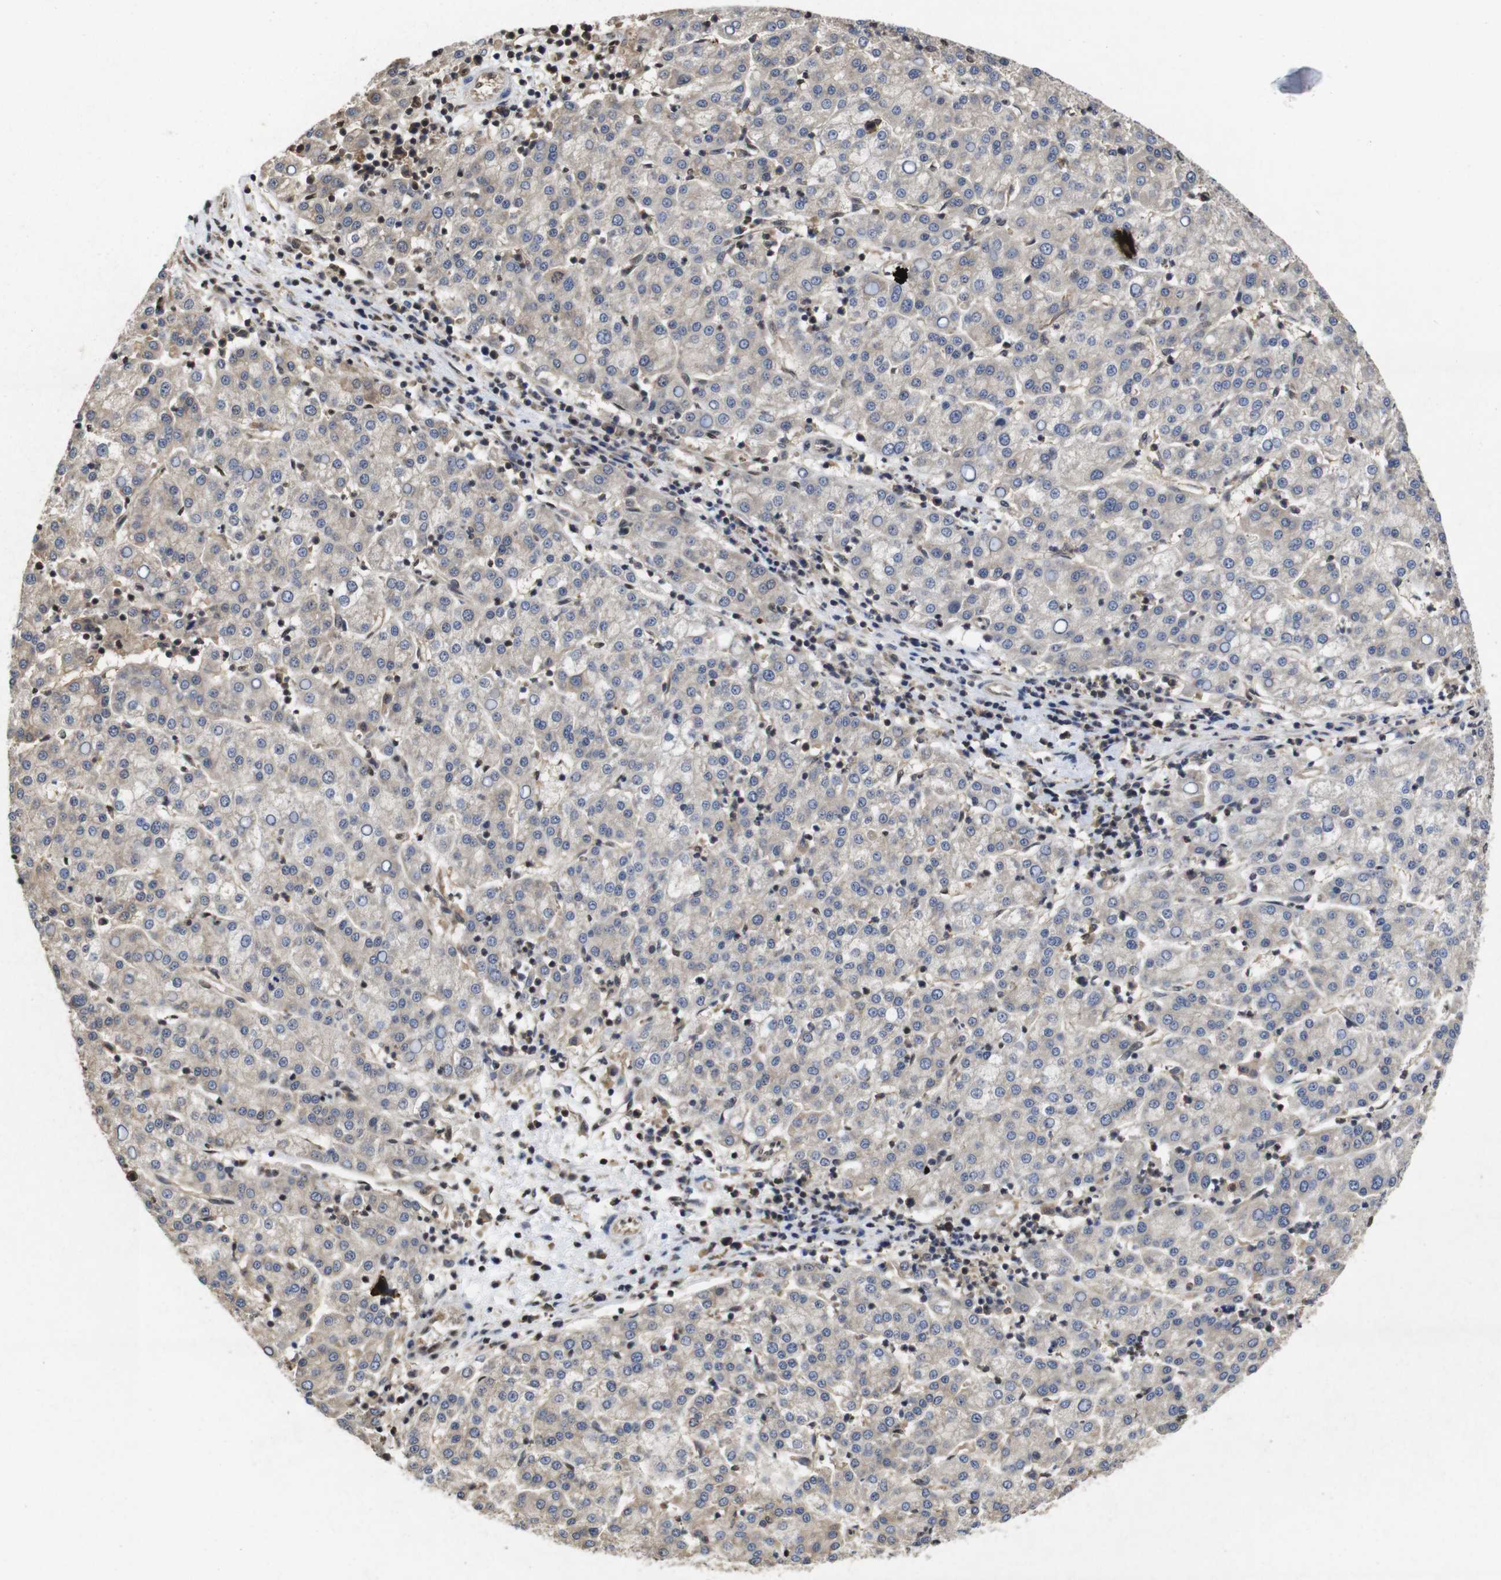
{"staining": {"intensity": "weak", "quantity": "<25%", "location": "cytoplasmic/membranous"}, "tissue": "liver cancer", "cell_type": "Tumor cells", "image_type": "cancer", "snomed": [{"axis": "morphology", "description": "Carcinoma, Hepatocellular, NOS"}, {"axis": "topography", "description": "Liver"}], "caption": "IHC of liver hepatocellular carcinoma shows no staining in tumor cells.", "gene": "SUMO3", "patient": {"sex": "female", "age": 58}}